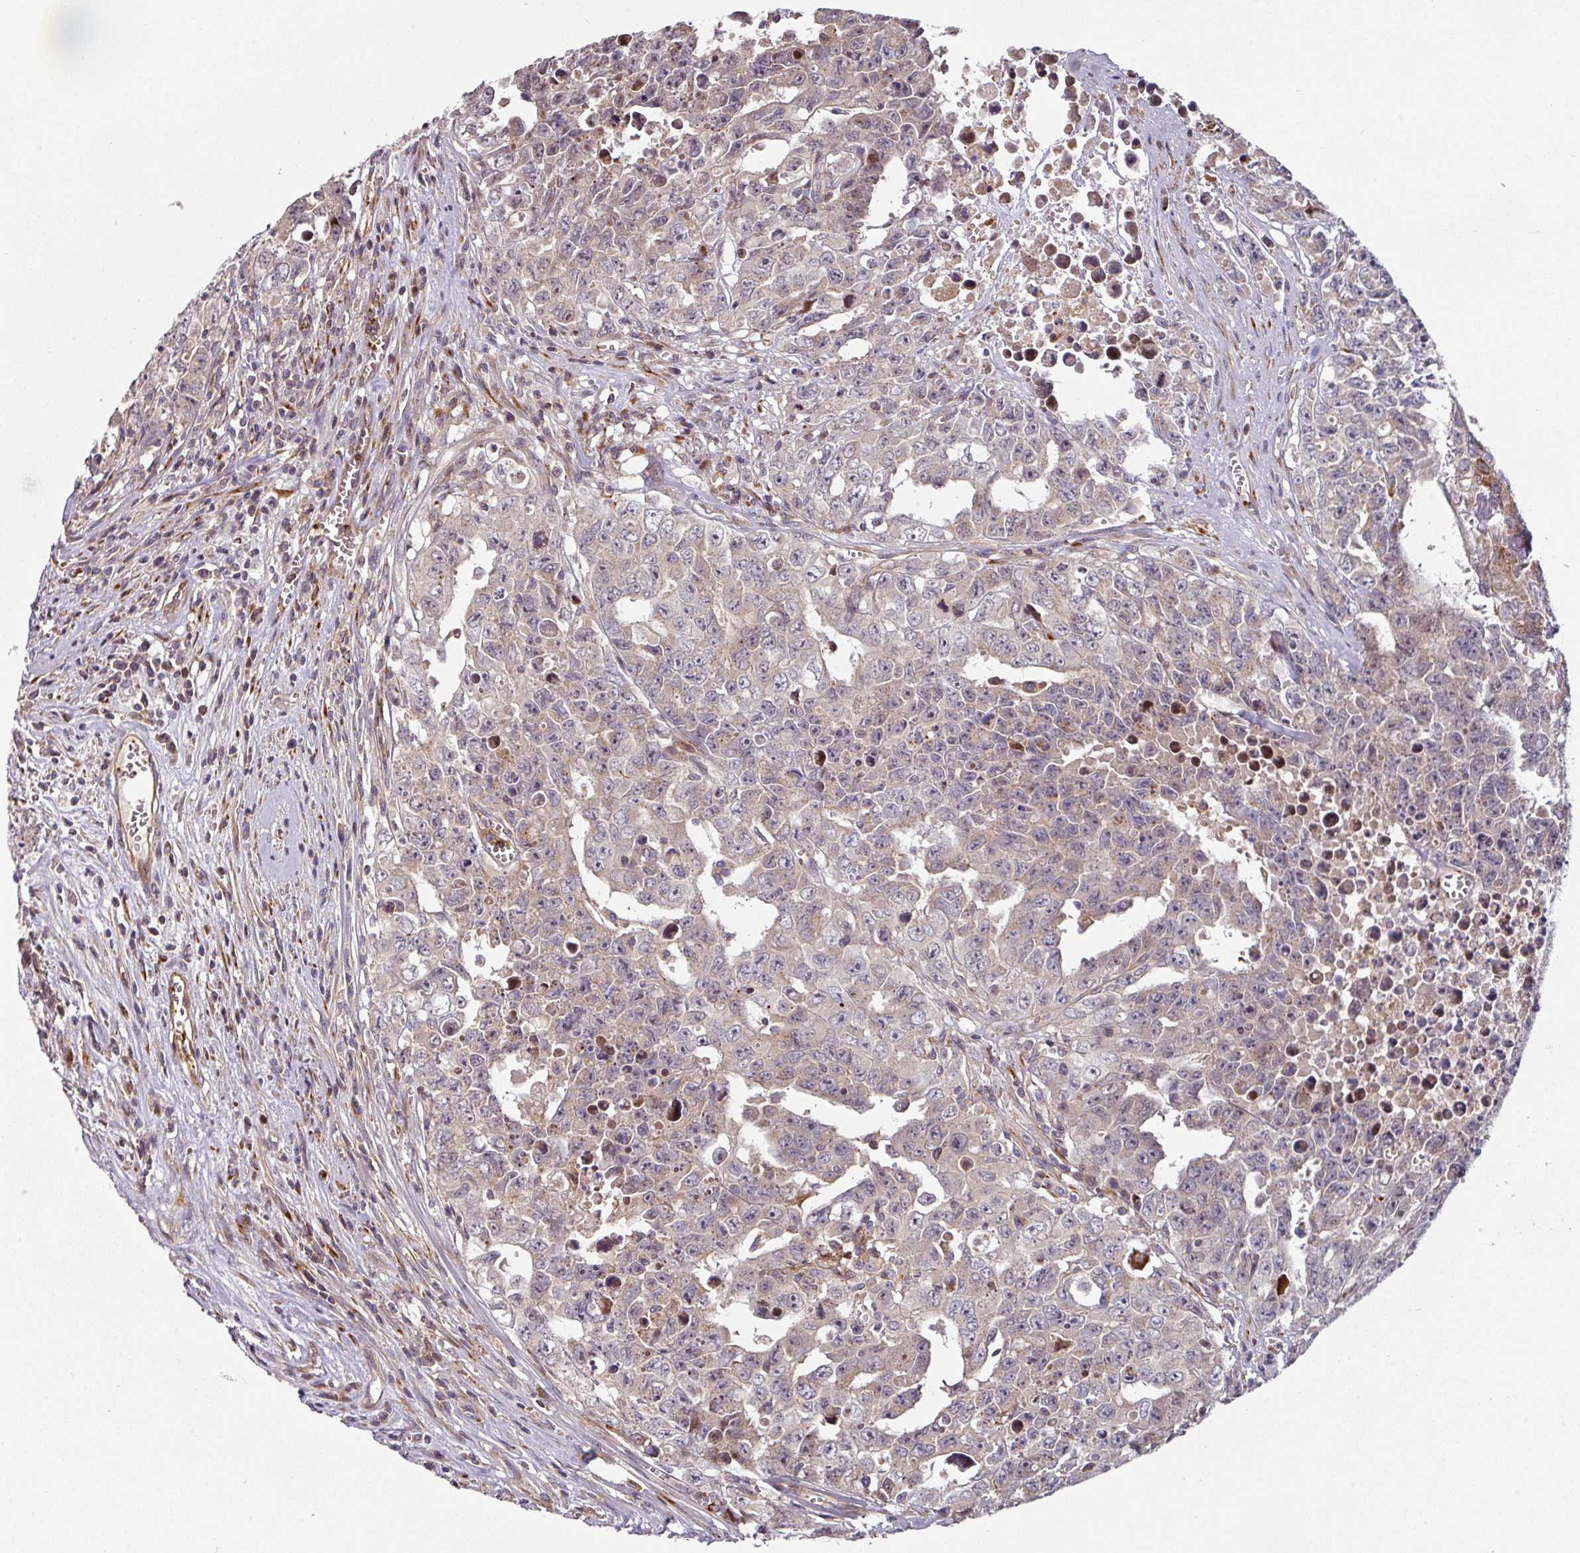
{"staining": {"intensity": "negative", "quantity": "none", "location": "none"}, "tissue": "testis cancer", "cell_type": "Tumor cells", "image_type": "cancer", "snomed": [{"axis": "morphology", "description": "Carcinoma, Embryonal, NOS"}, {"axis": "topography", "description": "Testis"}], "caption": "DAB (3,3'-diaminobenzidine) immunohistochemical staining of human testis embryonal carcinoma shows no significant staining in tumor cells.", "gene": "CASP2", "patient": {"sex": "male", "age": 24}}